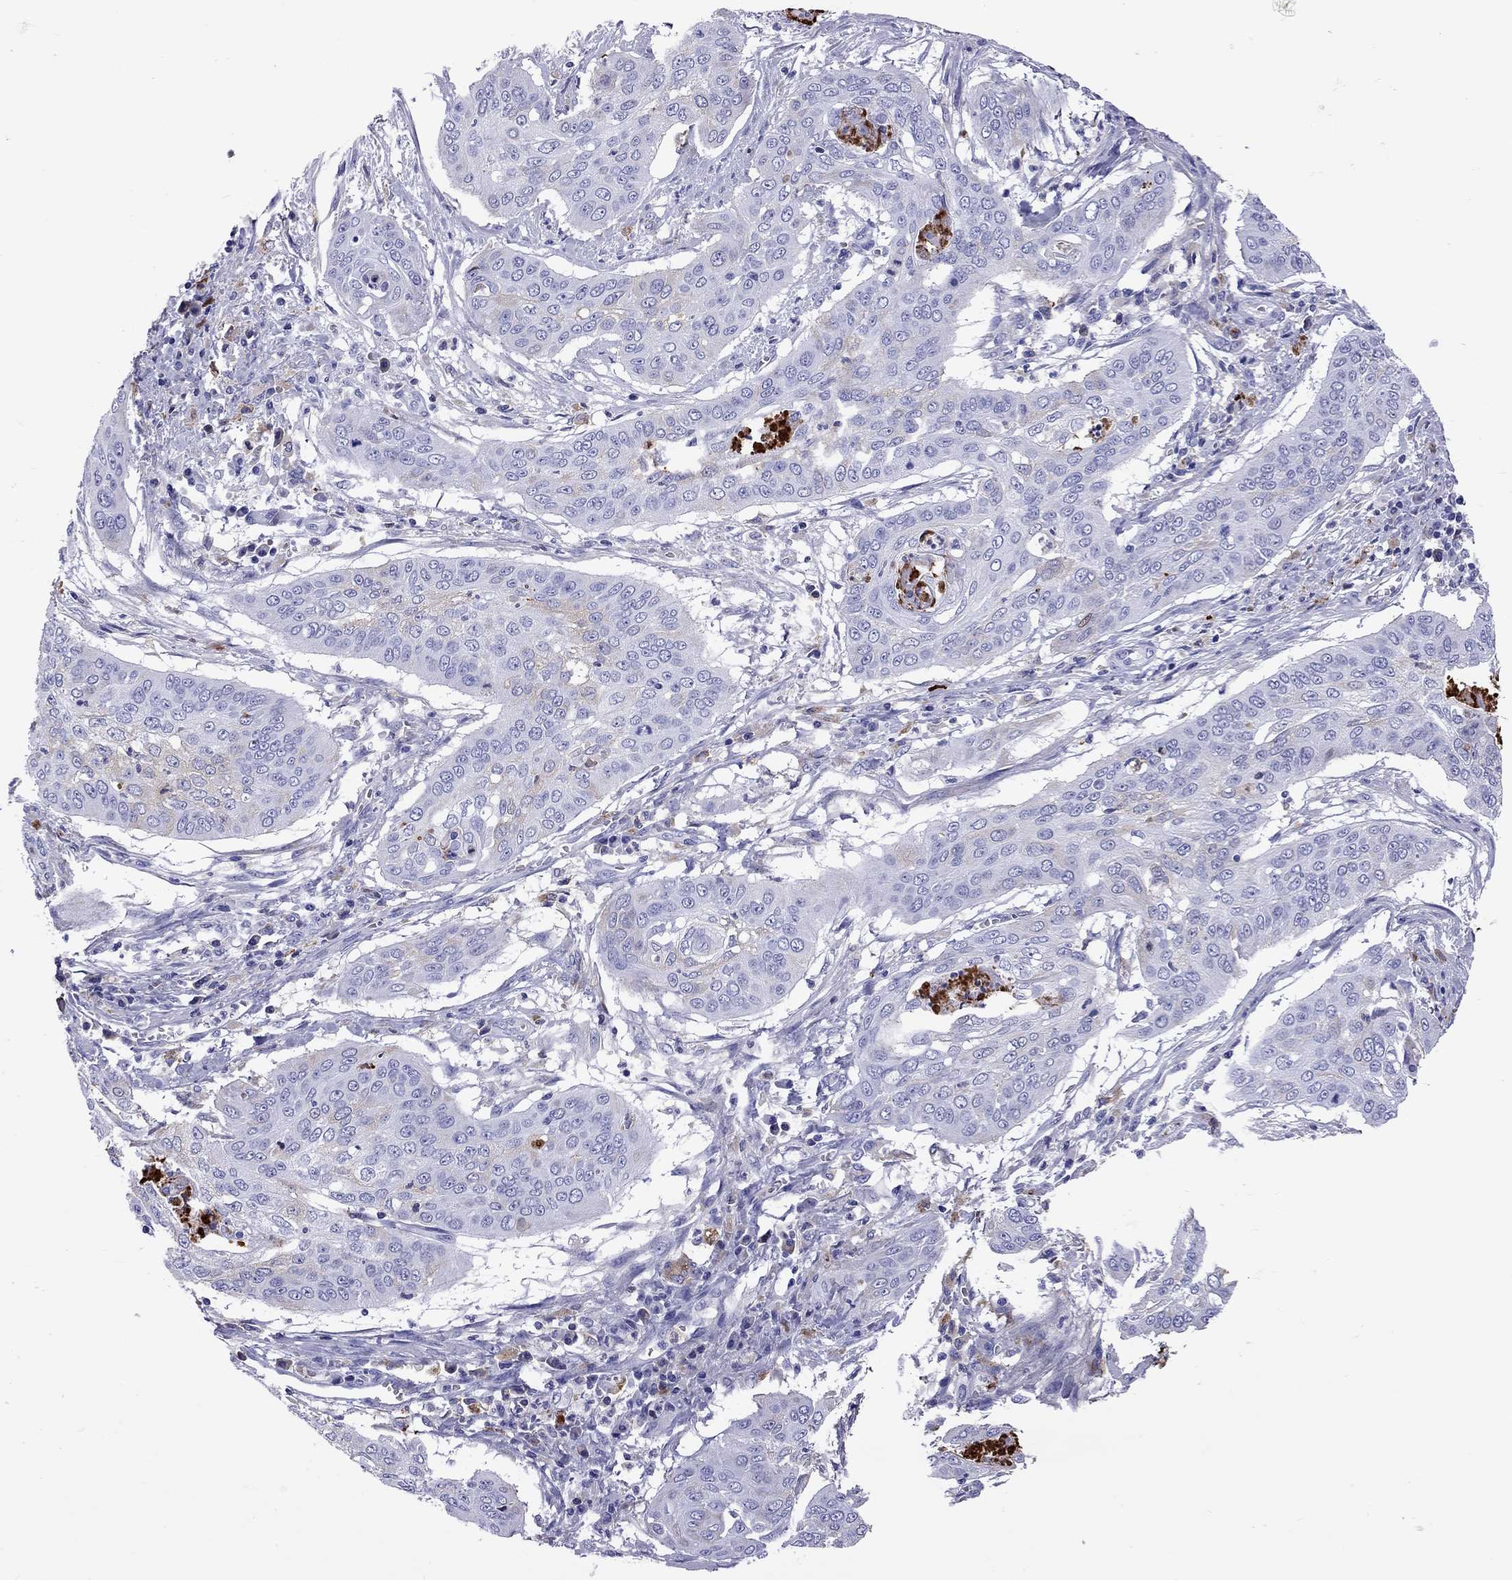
{"staining": {"intensity": "negative", "quantity": "none", "location": "none"}, "tissue": "cervical cancer", "cell_type": "Tumor cells", "image_type": "cancer", "snomed": [{"axis": "morphology", "description": "Squamous cell carcinoma, NOS"}, {"axis": "topography", "description": "Cervix"}], "caption": "Cervical squamous cell carcinoma was stained to show a protein in brown. There is no significant positivity in tumor cells. Brightfield microscopy of immunohistochemistry (IHC) stained with DAB (3,3'-diaminobenzidine) (brown) and hematoxylin (blue), captured at high magnification.", "gene": "SERPINA3", "patient": {"sex": "female", "age": 39}}